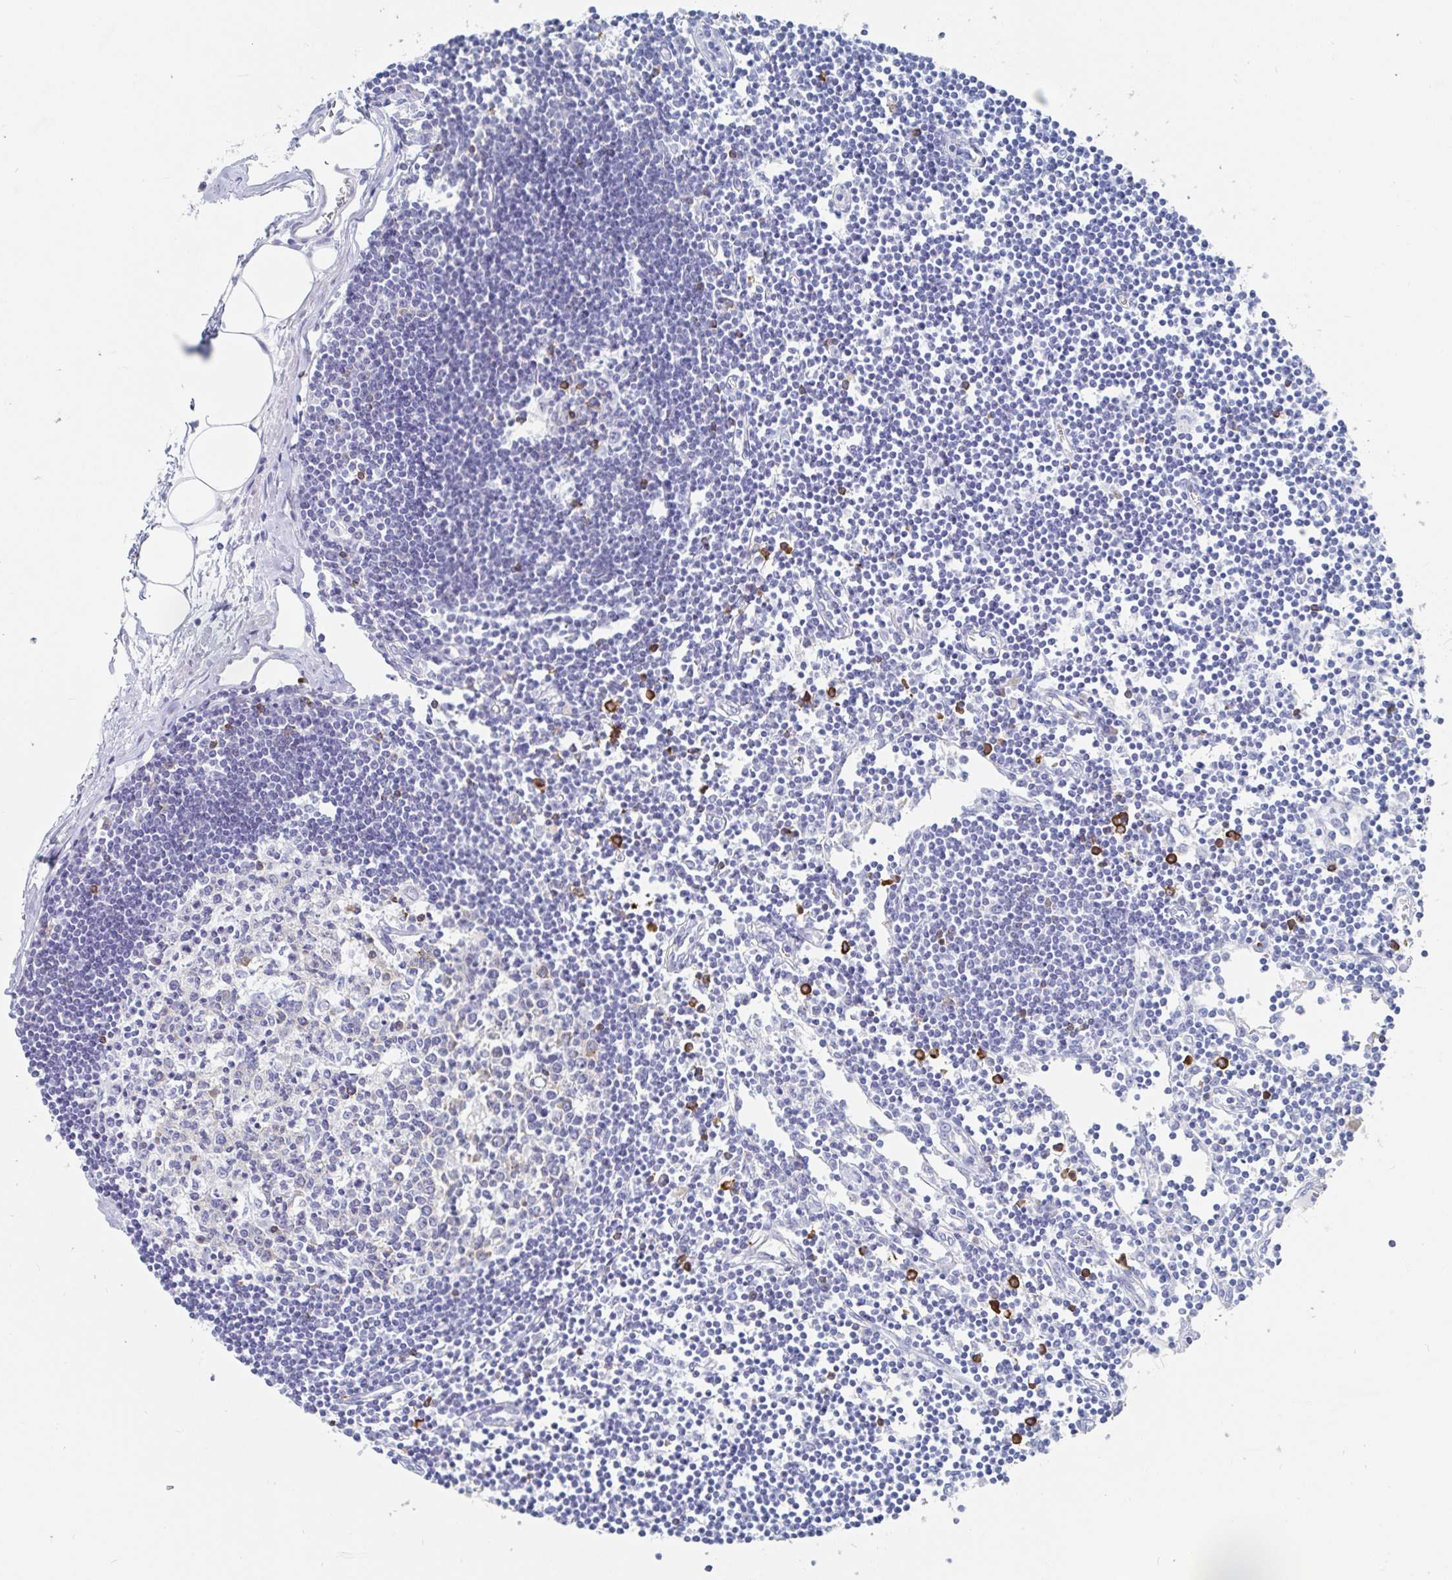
{"staining": {"intensity": "negative", "quantity": "none", "location": "none"}, "tissue": "lymph node", "cell_type": "Germinal center cells", "image_type": "normal", "snomed": [{"axis": "morphology", "description": "Normal tissue, NOS"}, {"axis": "topography", "description": "Lymph node"}], "caption": "Lymph node stained for a protein using immunohistochemistry displays no expression germinal center cells.", "gene": "PACSIN1", "patient": {"sex": "female", "age": 65}}